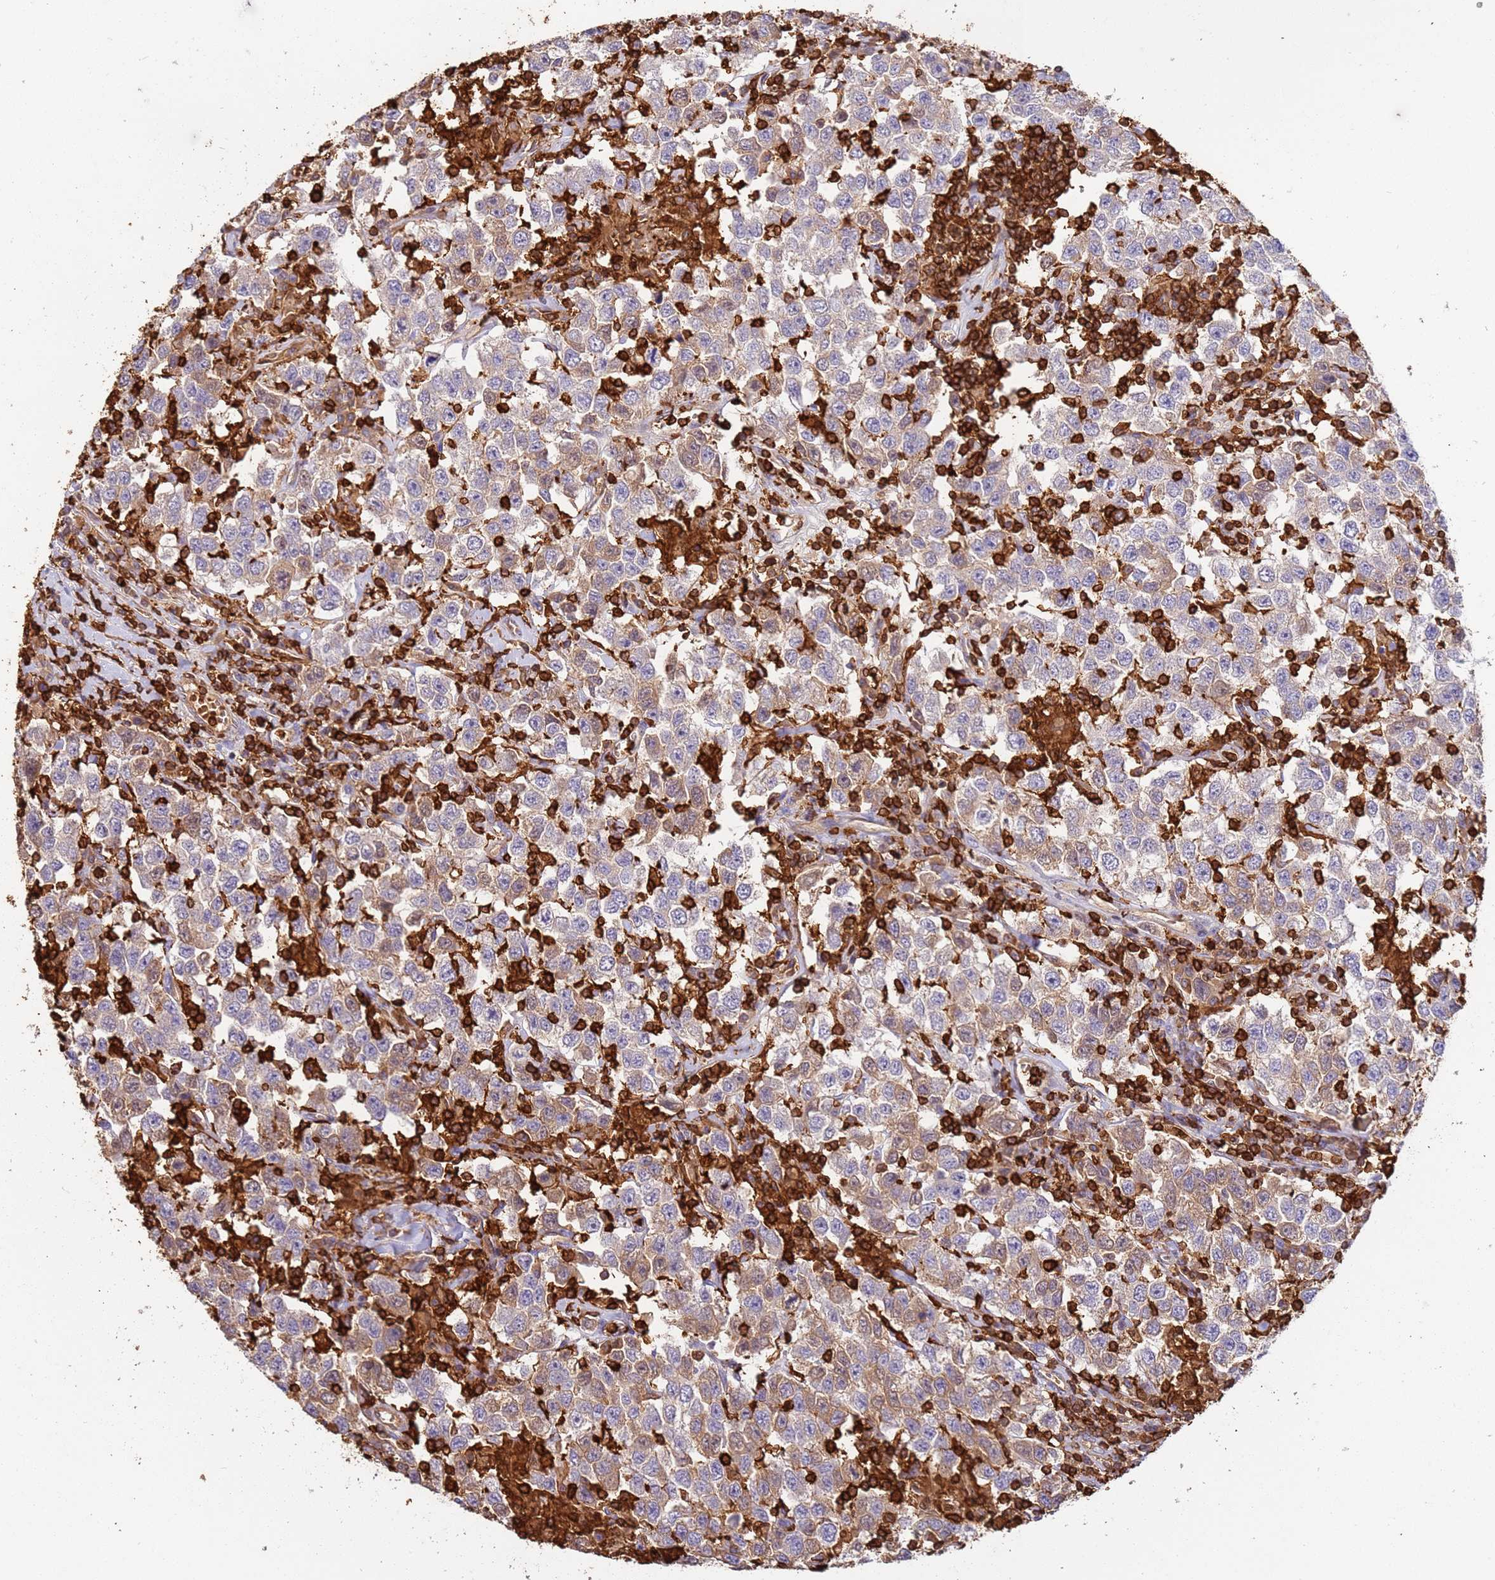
{"staining": {"intensity": "weak", "quantity": "25%-75%", "location": "cytoplasmic/membranous"}, "tissue": "testis cancer", "cell_type": "Tumor cells", "image_type": "cancer", "snomed": [{"axis": "morphology", "description": "Seminoma, NOS"}, {"axis": "topography", "description": "Testis"}], "caption": "Testis cancer (seminoma) tissue shows weak cytoplasmic/membranous staining in approximately 25%-75% of tumor cells", "gene": "OR6P1", "patient": {"sex": "male", "age": 41}}